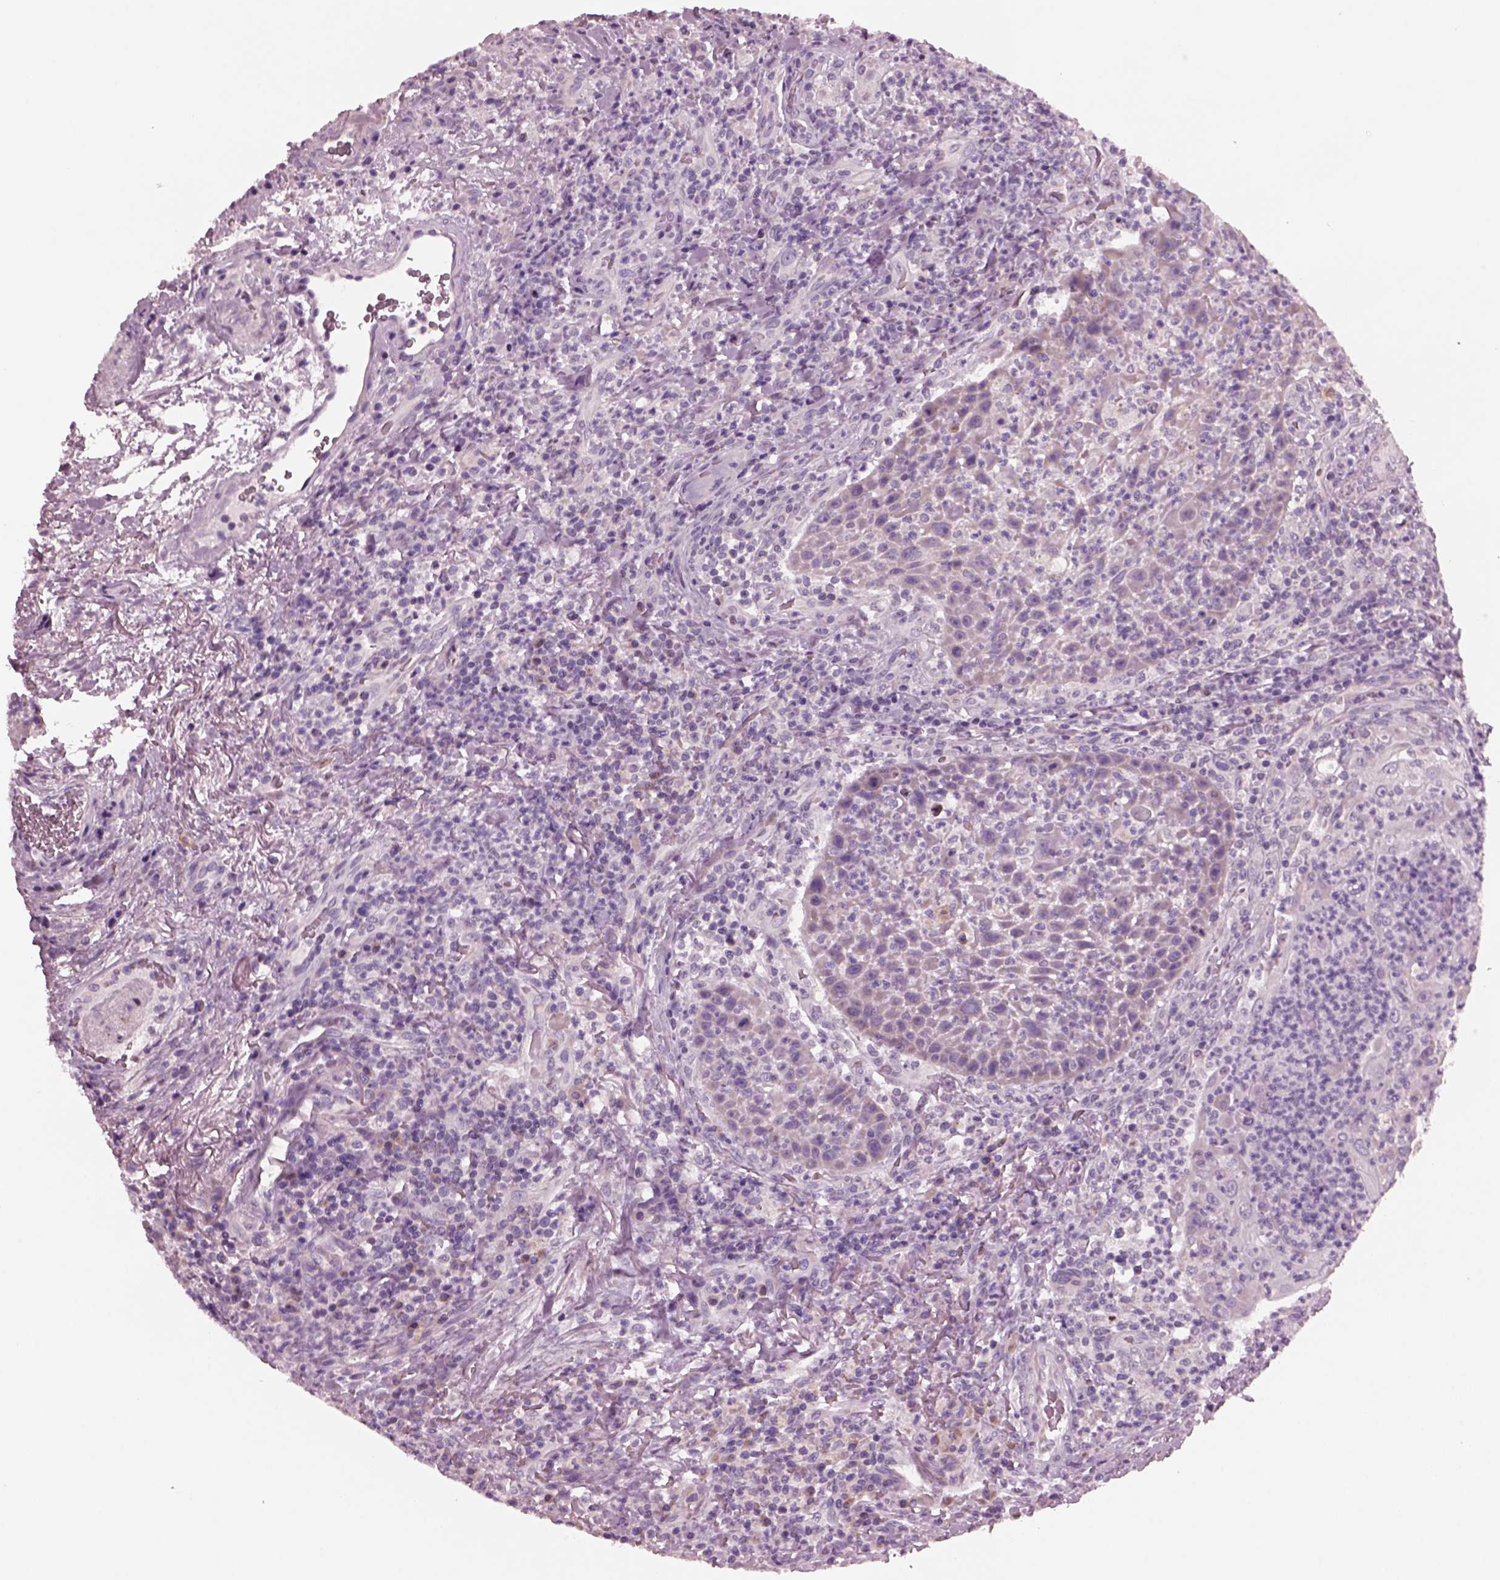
{"staining": {"intensity": "weak", "quantity": "25%-75%", "location": "cytoplasmic/membranous"}, "tissue": "head and neck cancer", "cell_type": "Tumor cells", "image_type": "cancer", "snomed": [{"axis": "morphology", "description": "Squamous cell carcinoma, NOS"}, {"axis": "topography", "description": "Head-Neck"}], "caption": "Immunohistochemistry (IHC) photomicrograph of human head and neck squamous cell carcinoma stained for a protein (brown), which shows low levels of weak cytoplasmic/membranous positivity in about 25%-75% of tumor cells.", "gene": "AP4M1", "patient": {"sex": "male", "age": 69}}